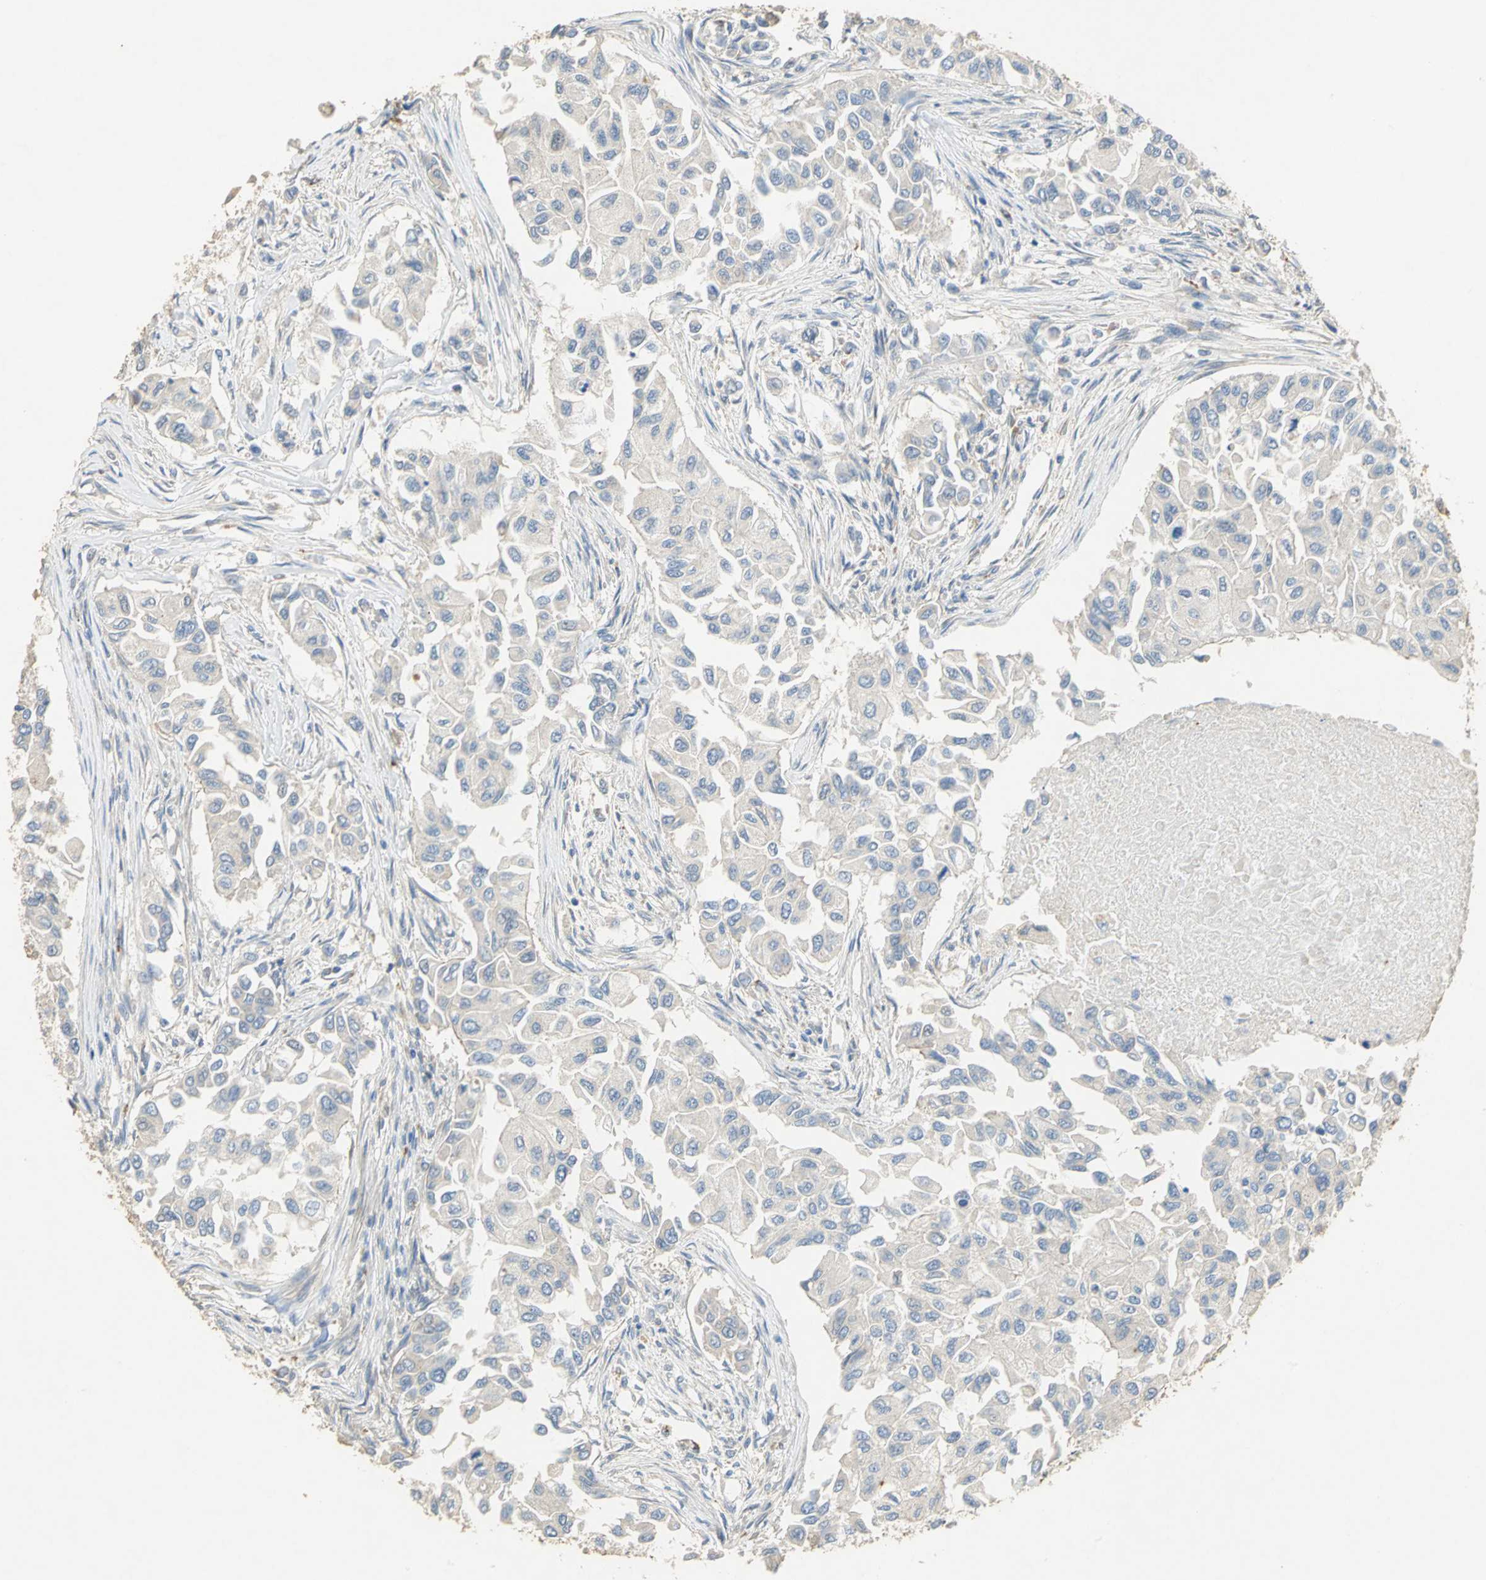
{"staining": {"intensity": "negative", "quantity": "none", "location": "none"}, "tissue": "breast cancer", "cell_type": "Tumor cells", "image_type": "cancer", "snomed": [{"axis": "morphology", "description": "Normal tissue, NOS"}, {"axis": "morphology", "description": "Duct carcinoma"}, {"axis": "topography", "description": "Breast"}], "caption": "Tumor cells are negative for brown protein staining in breast intraductal carcinoma. Nuclei are stained in blue.", "gene": "IL17RB", "patient": {"sex": "female", "age": 49}}